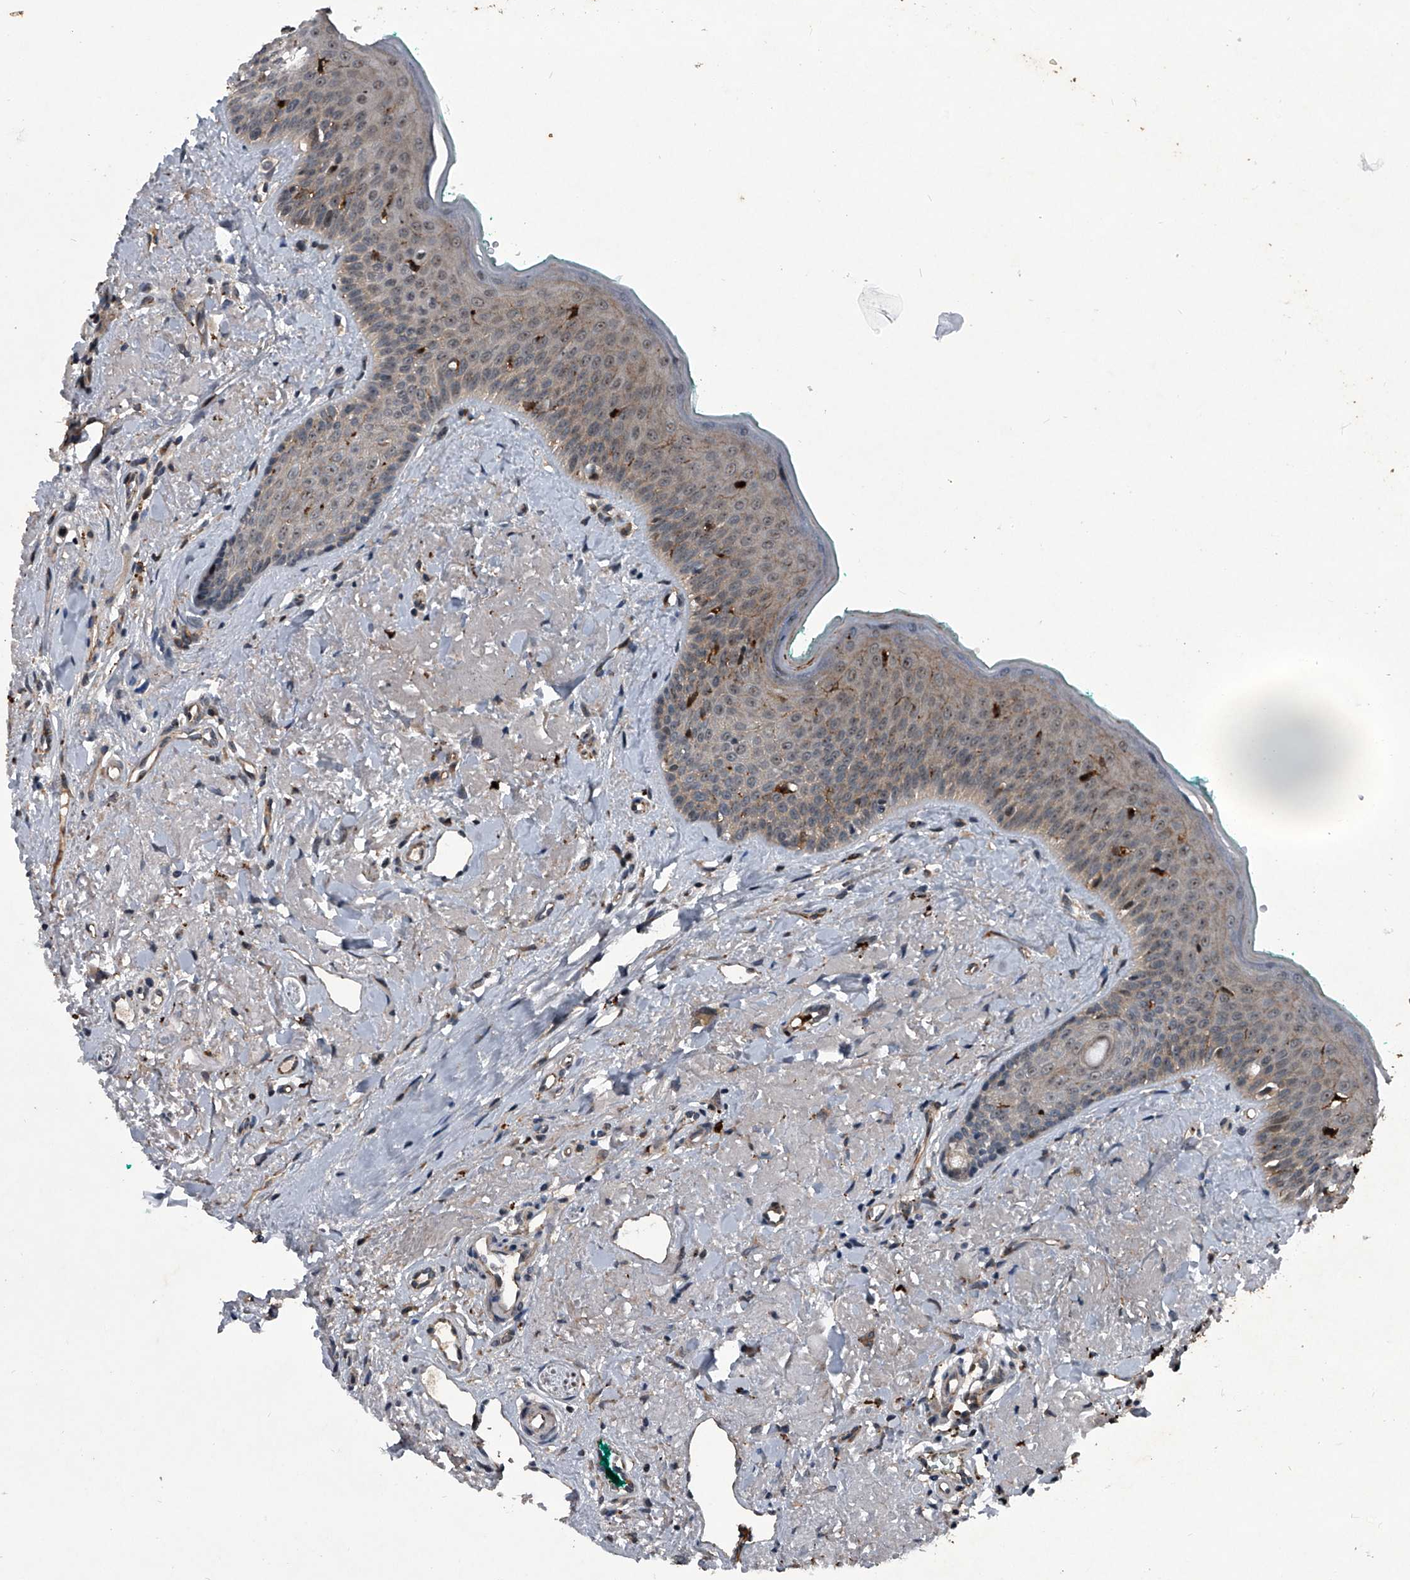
{"staining": {"intensity": "weak", "quantity": "25%-75%", "location": "nuclear"}, "tissue": "oral mucosa", "cell_type": "Squamous epithelial cells", "image_type": "normal", "snomed": [{"axis": "morphology", "description": "Normal tissue, NOS"}, {"axis": "topography", "description": "Oral tissue"}], "caption": "Immunohistochemistry of benign oral mucosa exhibits low levels of weak nuclear expression in approximately 25%-75% of squamous epithelial cells.", "gene": "MAPKAP1", "patient": {"sex": "female", "age": 70}}